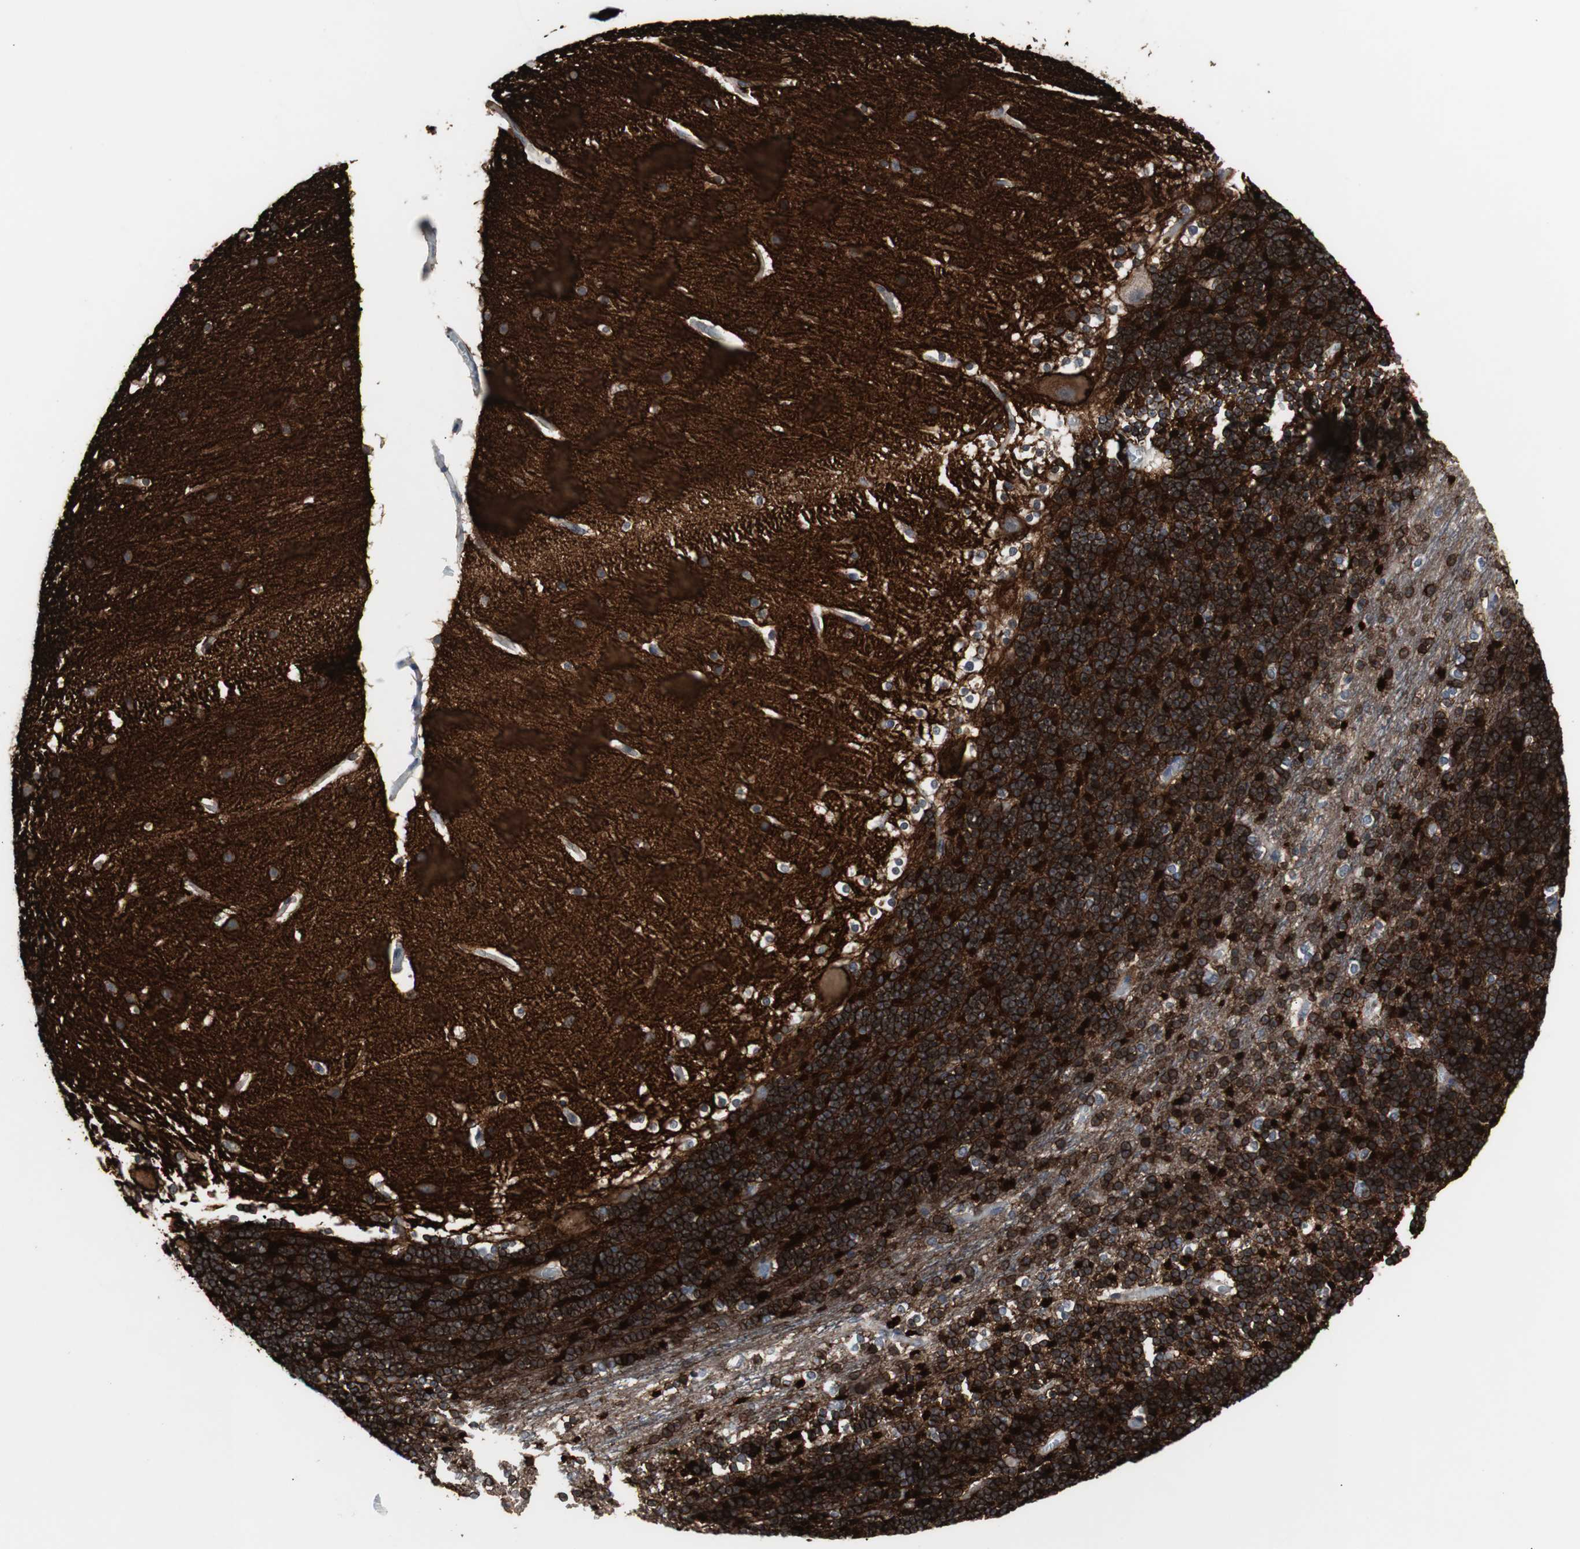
{"staining": {"intensity": "strong", "quantity": ">75%", "location": "cytoplasmic/membranous"}, "tissue": "cerebellum", "cell_type": "Cells in granular layer", "image_type": "normal", "snomed": [{"axis": "morphology", "description": "Normal tissue, NOS"}, {"axis": "topography", "description": "Cerebellum"}], "caption": "Cells in granular layer demonstrate high levels of strong cytoplasmic/membranous expression in approximately >75% of cells in benign cerebellum.", "gene": "ATP2B2", "patient": {"sex": "female", "age": 19}}